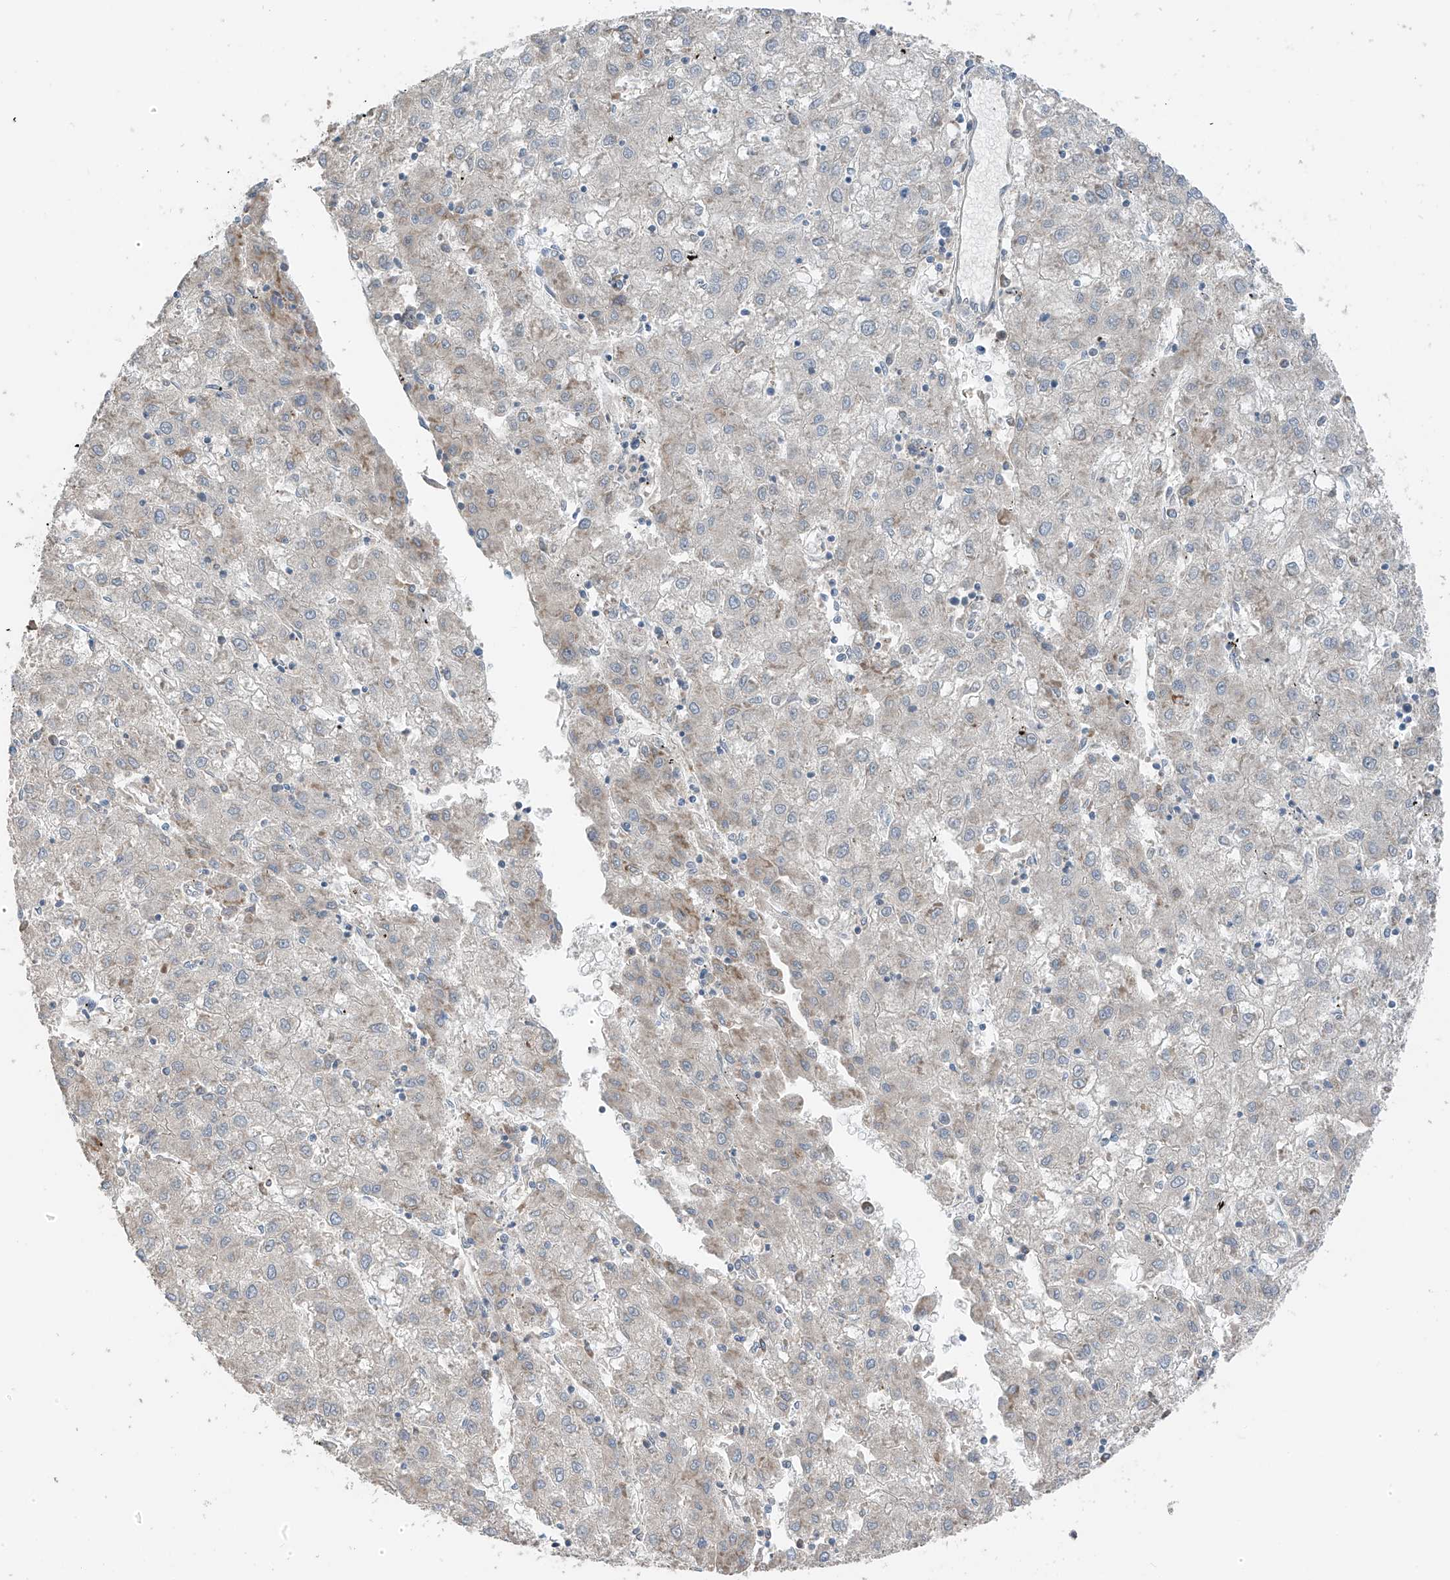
{"staining": {"intensity": "negative", "quantity": "none", "location": "none"}, "tissue": "liver cancer", "cell_type": "Tumor cells", "image_type": "cancer", "snomed": [{"axis": "morphology", "description": "Carcinoma, Hepatocellular, NOS"}, {"axis": "topography", "description": "Liver"}], "caption": "This is an immunohistochemistry (IHC) photomicrograph of human liver cancer. There is no positivity in tumor cells.", "gene": "GALNTL6", "patient": {"sex": "male", "age": 72}}